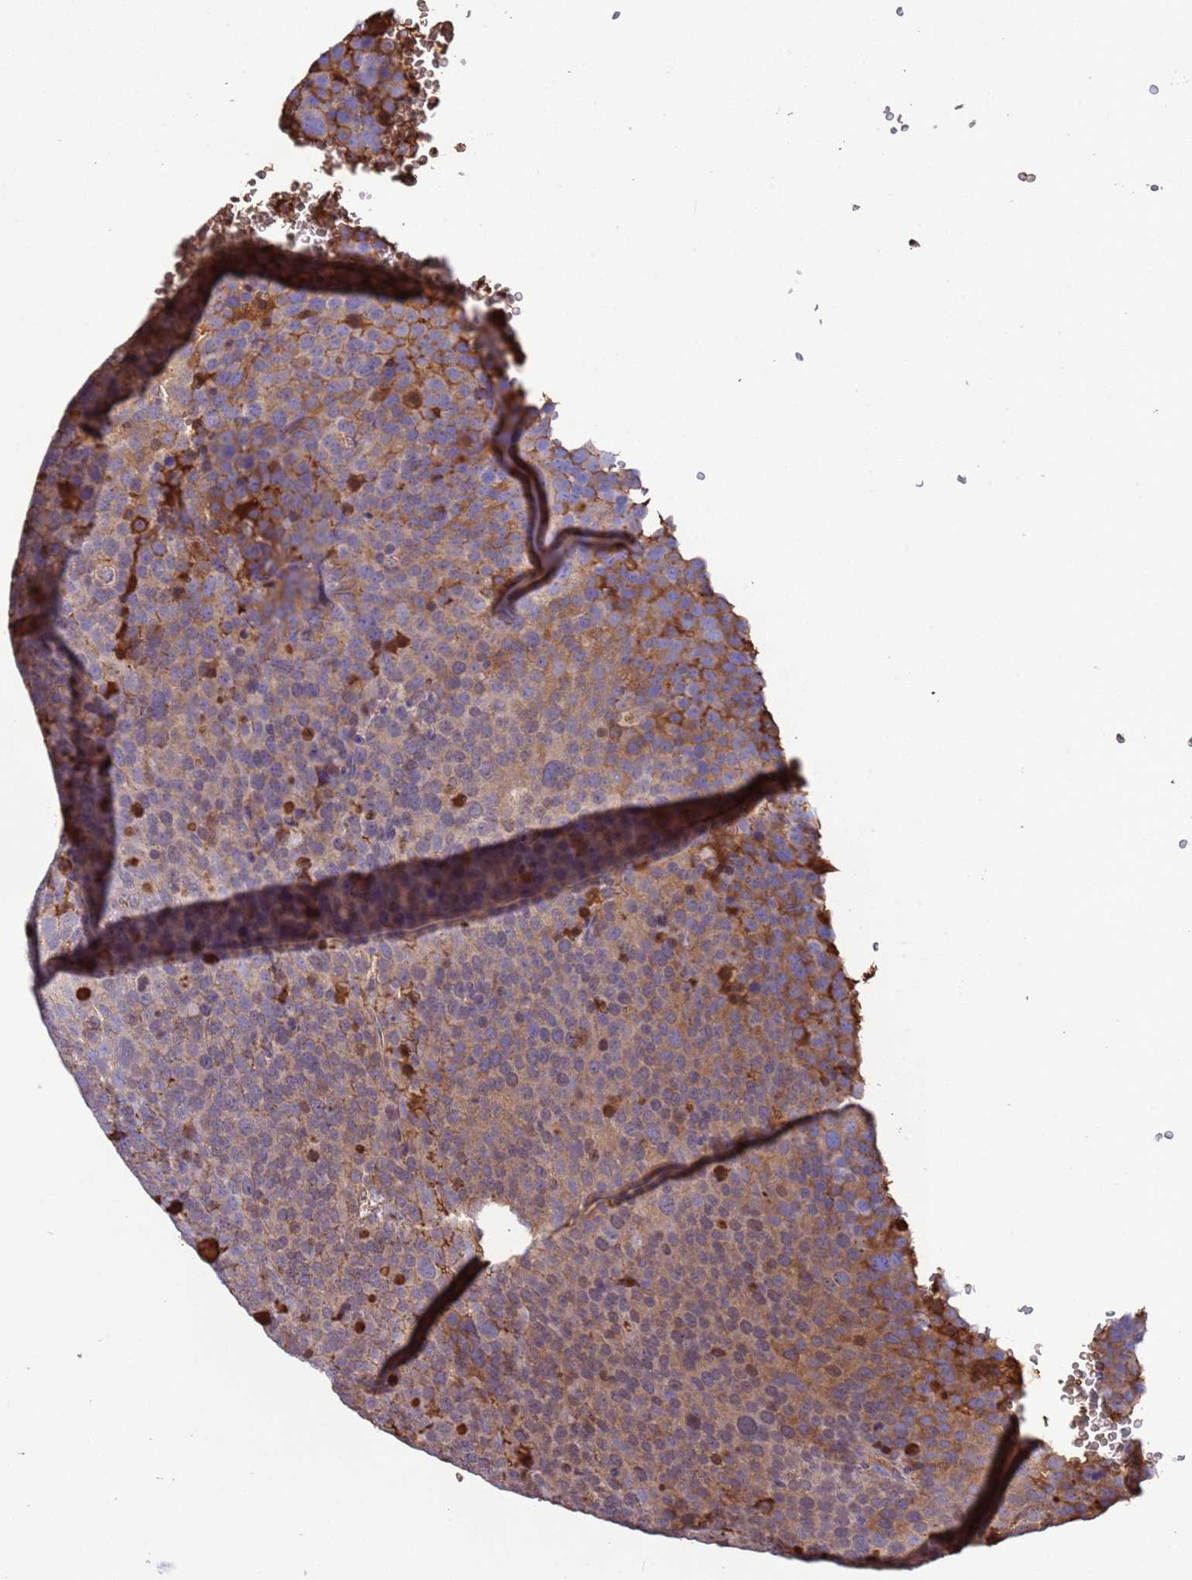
{"staining": {"intensity": "moderate", "quantity": "25%-75%", "location": "cytoplasmic/membranous"}, "tissue": "testis cancer", "cell_type": "Tumor cells", "image_type": "cancer", "snomed": [{"axis": "morphology", "description": "Seminoma, NOS"}, {"axis": "topography", "description": "Testis"}], "caption": "Brown immunohistochemical staining in seminoma (testis) displays moderate cytoplasmic/membranous staining in approximately 25%-75% of tumor cells.", "gene": "H1-7", "patient": {"sex": "male", "age": 71}}